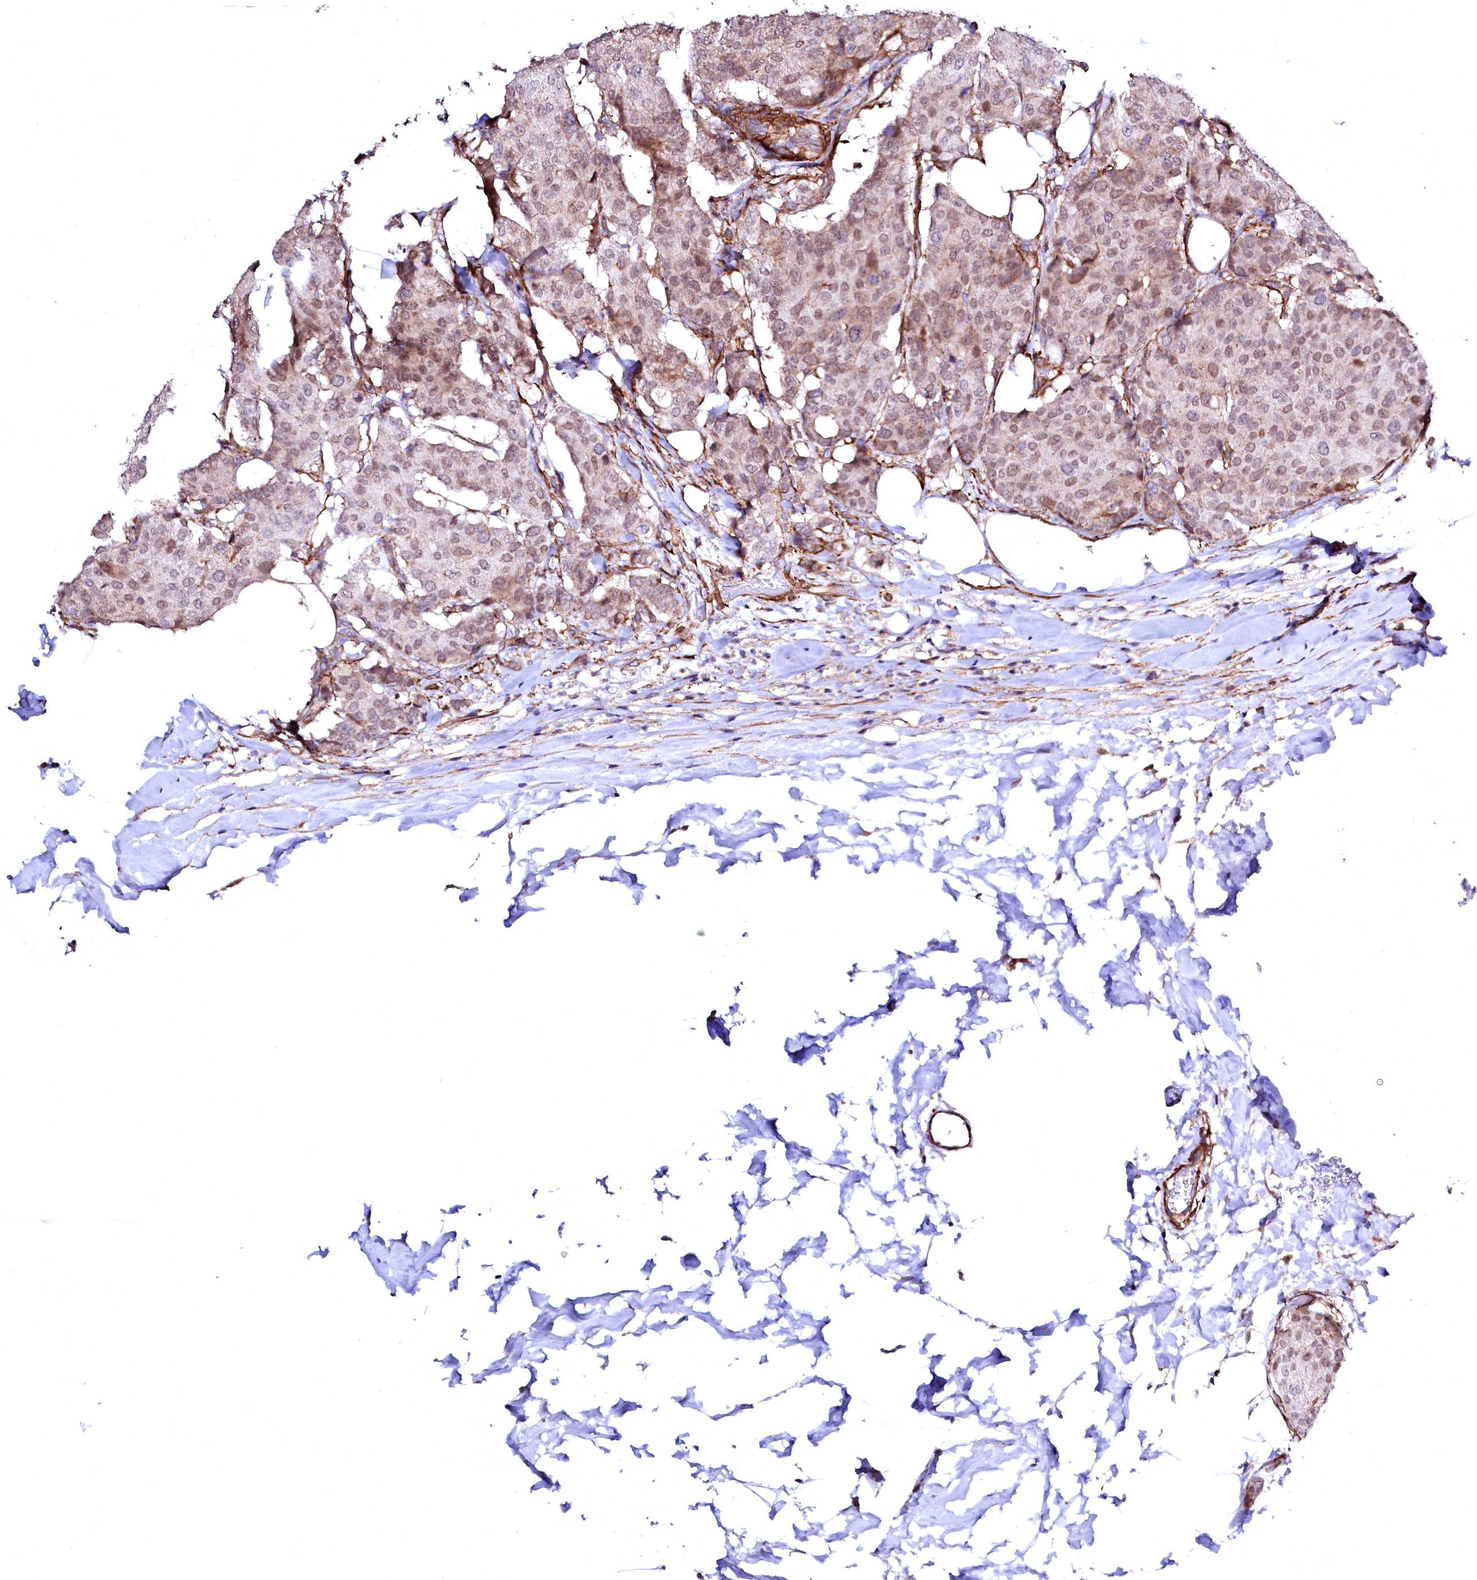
{"staining": {"intensity": "weak", "quantity": ">75%", "location": "nuclear"}, "tissue": "breast cancer", "cell_type": "Tumor cells", "image_type": "cancer", "snomed": [{"axis": "morphology", "description": "Duct carcinoma"}, {"axis": "topography", "description": "Breast"}], "caption": "Human infiltrating ductal carcinoma (breast) stained with a protein marker exhibits weak staining in tumor cells.", "gene": "GPR176", "patient": {"sex": "female", "age": 75}}